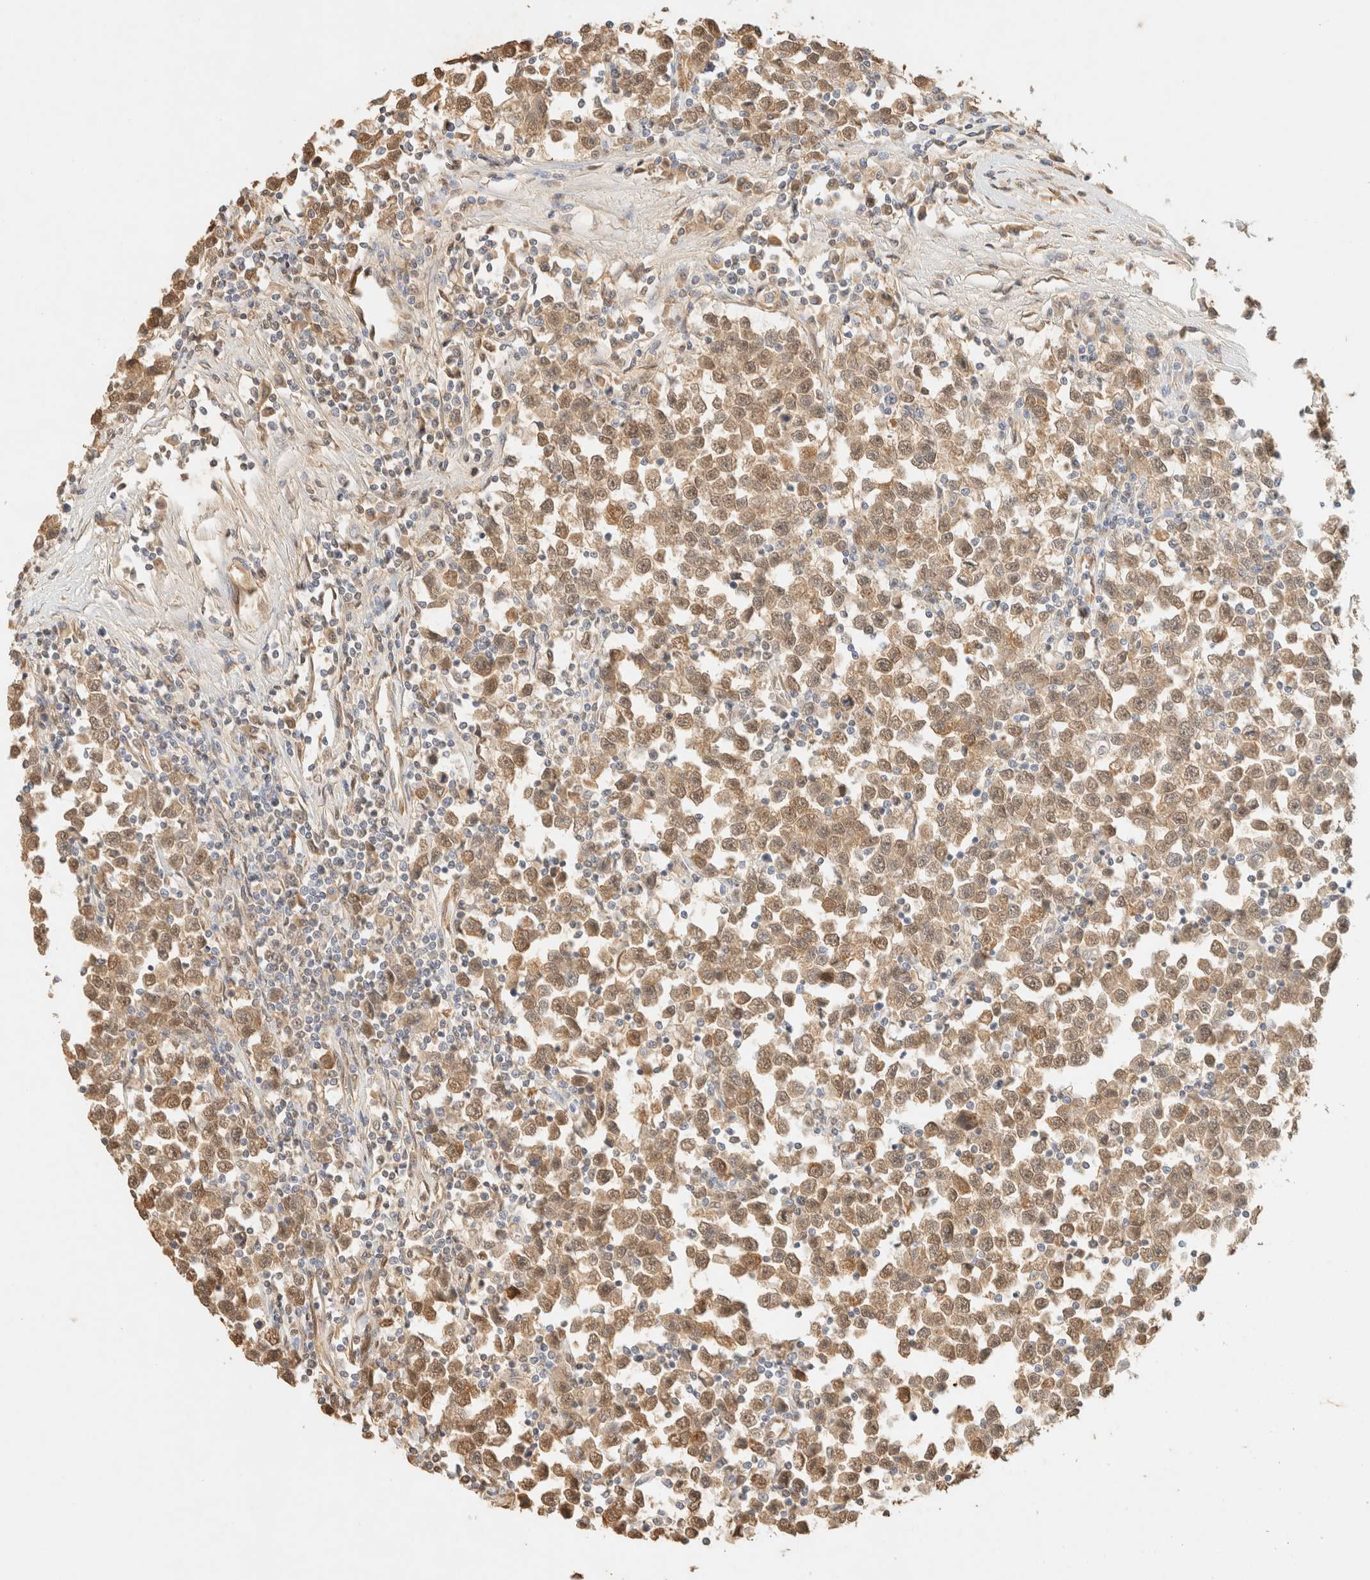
{"staining": {"intensity": "moderate", "quantity": ">75%", "location": "cytoplasmic/membranous,nuclear"}, "tissue": "testis cancer", "cell_type": "Tumor cells", "image_type": "cancer", "snomed": [{"axis": "morphology", "description": "Seminoma, NOS"}, {"axis": "topography", "description": "Testis"}], "caption": "Human testis cancer (seminoma) stained with a brown dye displays moderate cytoplasmic/membranous and nuclear positive expression in approximately >75% of tumor cells.", "gene": "S100A13", "patient": {"sex": "male", "age": 43}}